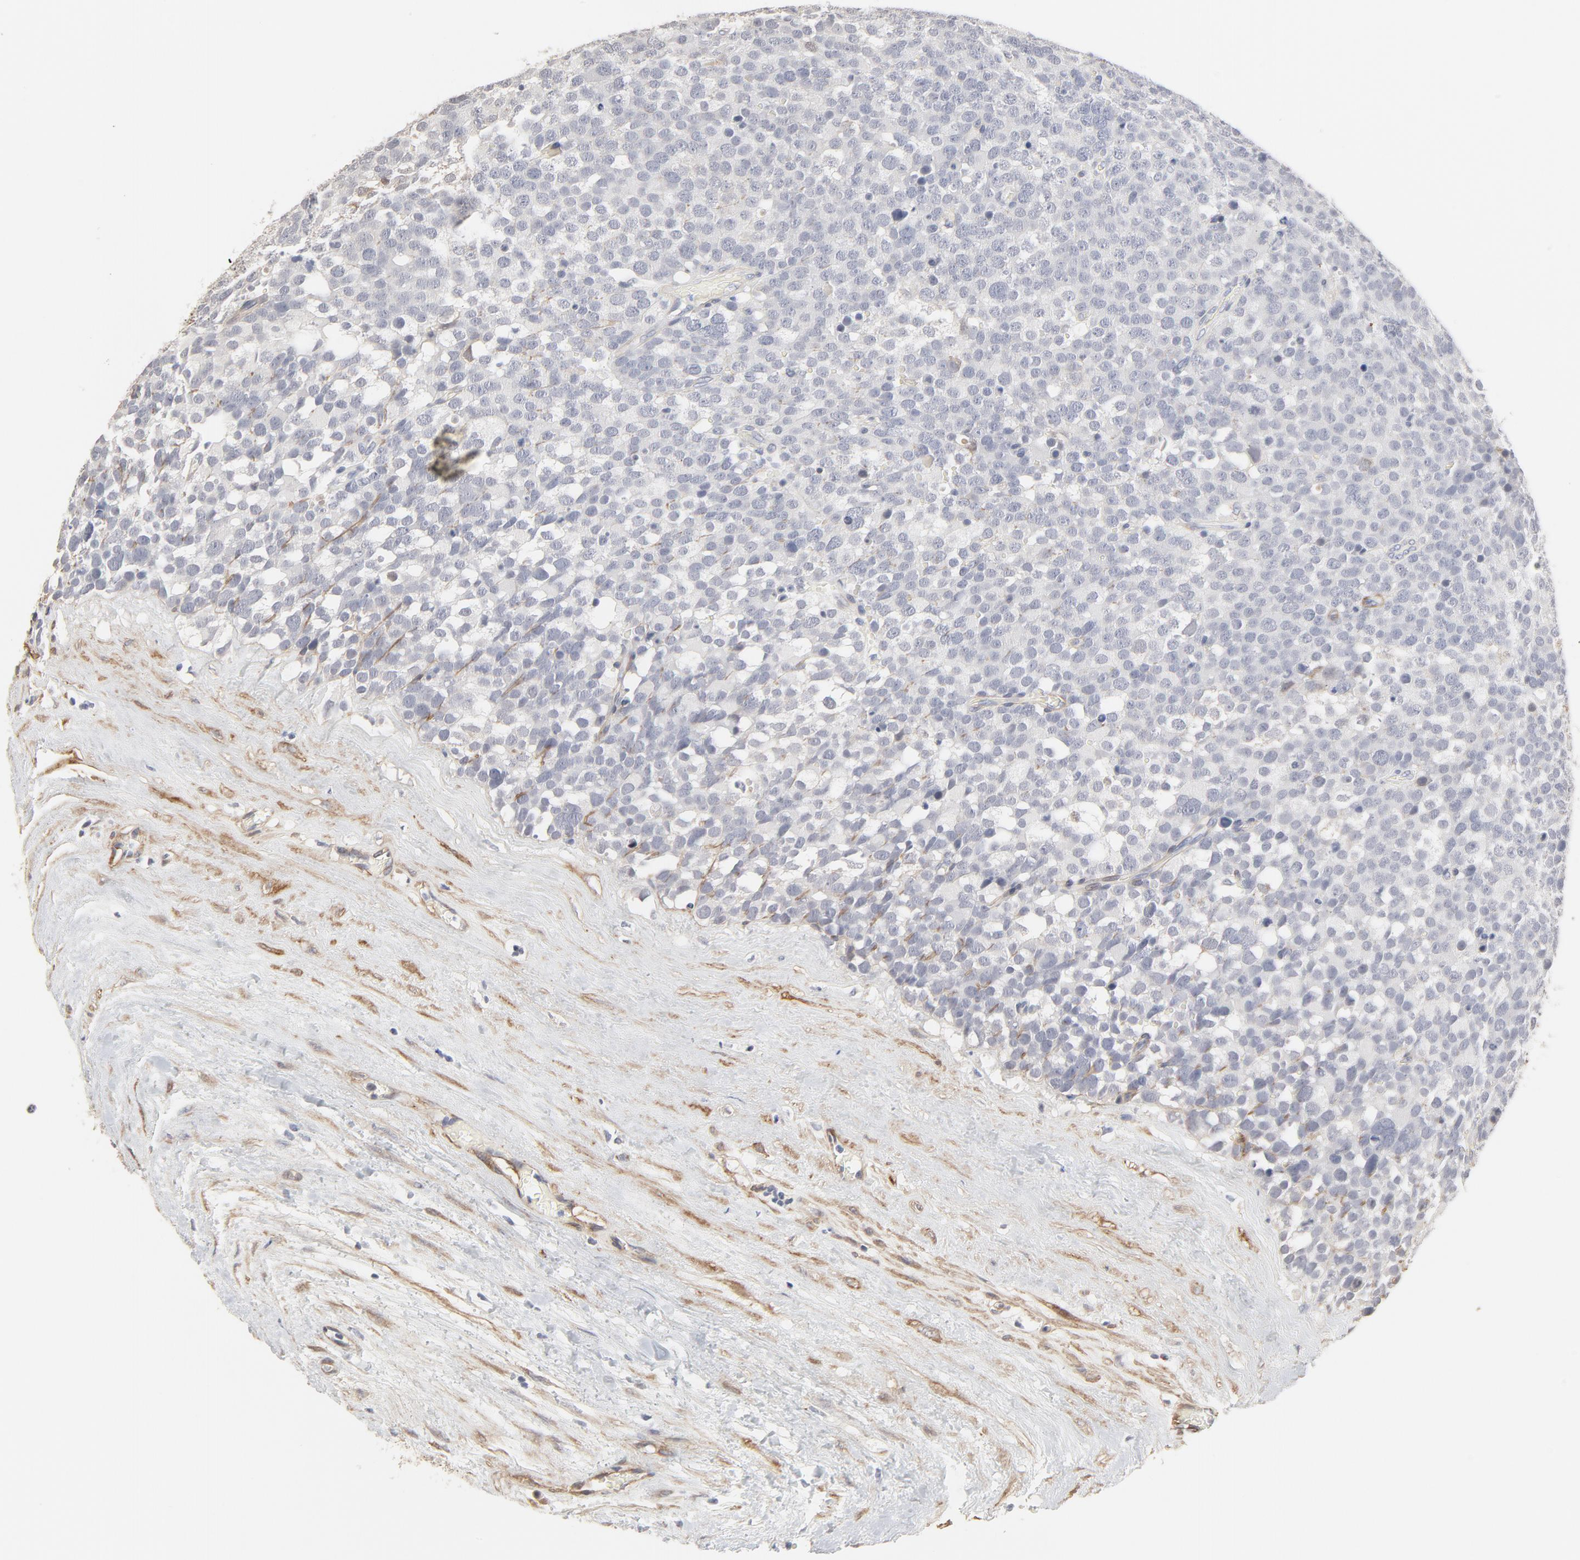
{"staining": {"intensity": "negative", "quantity": "none", "location": "none"}, "tissue": "testis cancer", "cell_type": "Tumor cells", "image_type": "cancer", "snomed": [{"axis": "morphology", "description": "Seminoma, NOS"}, {"axis": "topography", "description": "Testis"}], "caption": "High power microscopy photomicrograph of an immunohistochemistry photomicrograph of testis seminoma, revealing no significant staining in tumor cells. The staining was performed using DAB (3,3'-diaminobenzidine) to visualize the protein expression in brown, while the nuclei were stained in blue with hematoxylin (Magnification: 20x).", "gene": "MAGED4", "patient": {"sex": "male", "age": 71}}